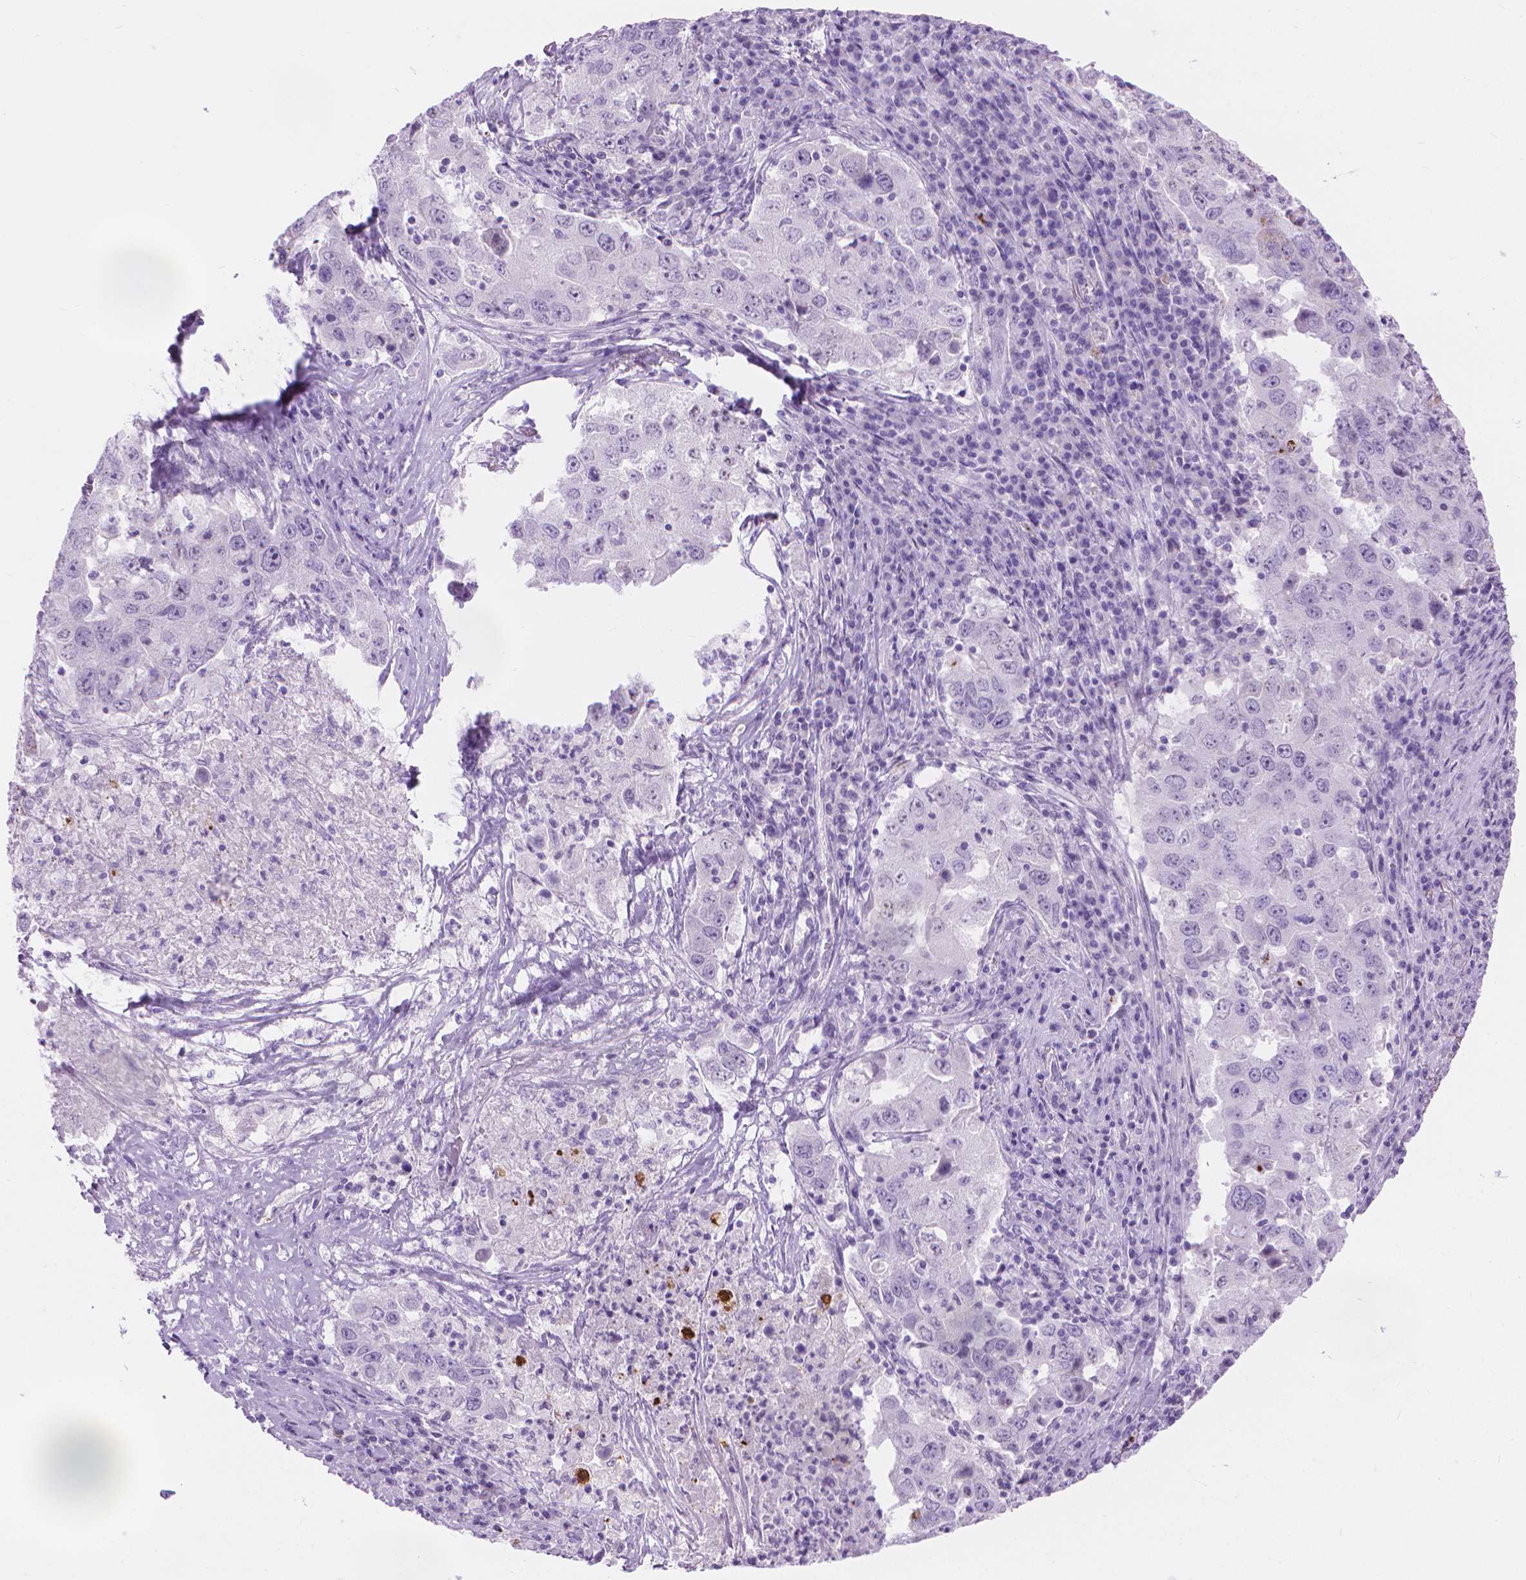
{"staining": {"intensity": "negative", "quantity": "none", "location": "none"}, "tissue": "lung cancer", "cell_type": "Tumor cells", "image_type": "cancer", "snomed": [{"axis": "morphology", "description": "Adenocarcinoma, NOS"}, {"axis": "topography", "description": "Lung"}], "caption": "There is no significant staining in tumor cells of lung cancer.", "gene": "CFAP52", "patient": {"sex": "male", "age": 73}}